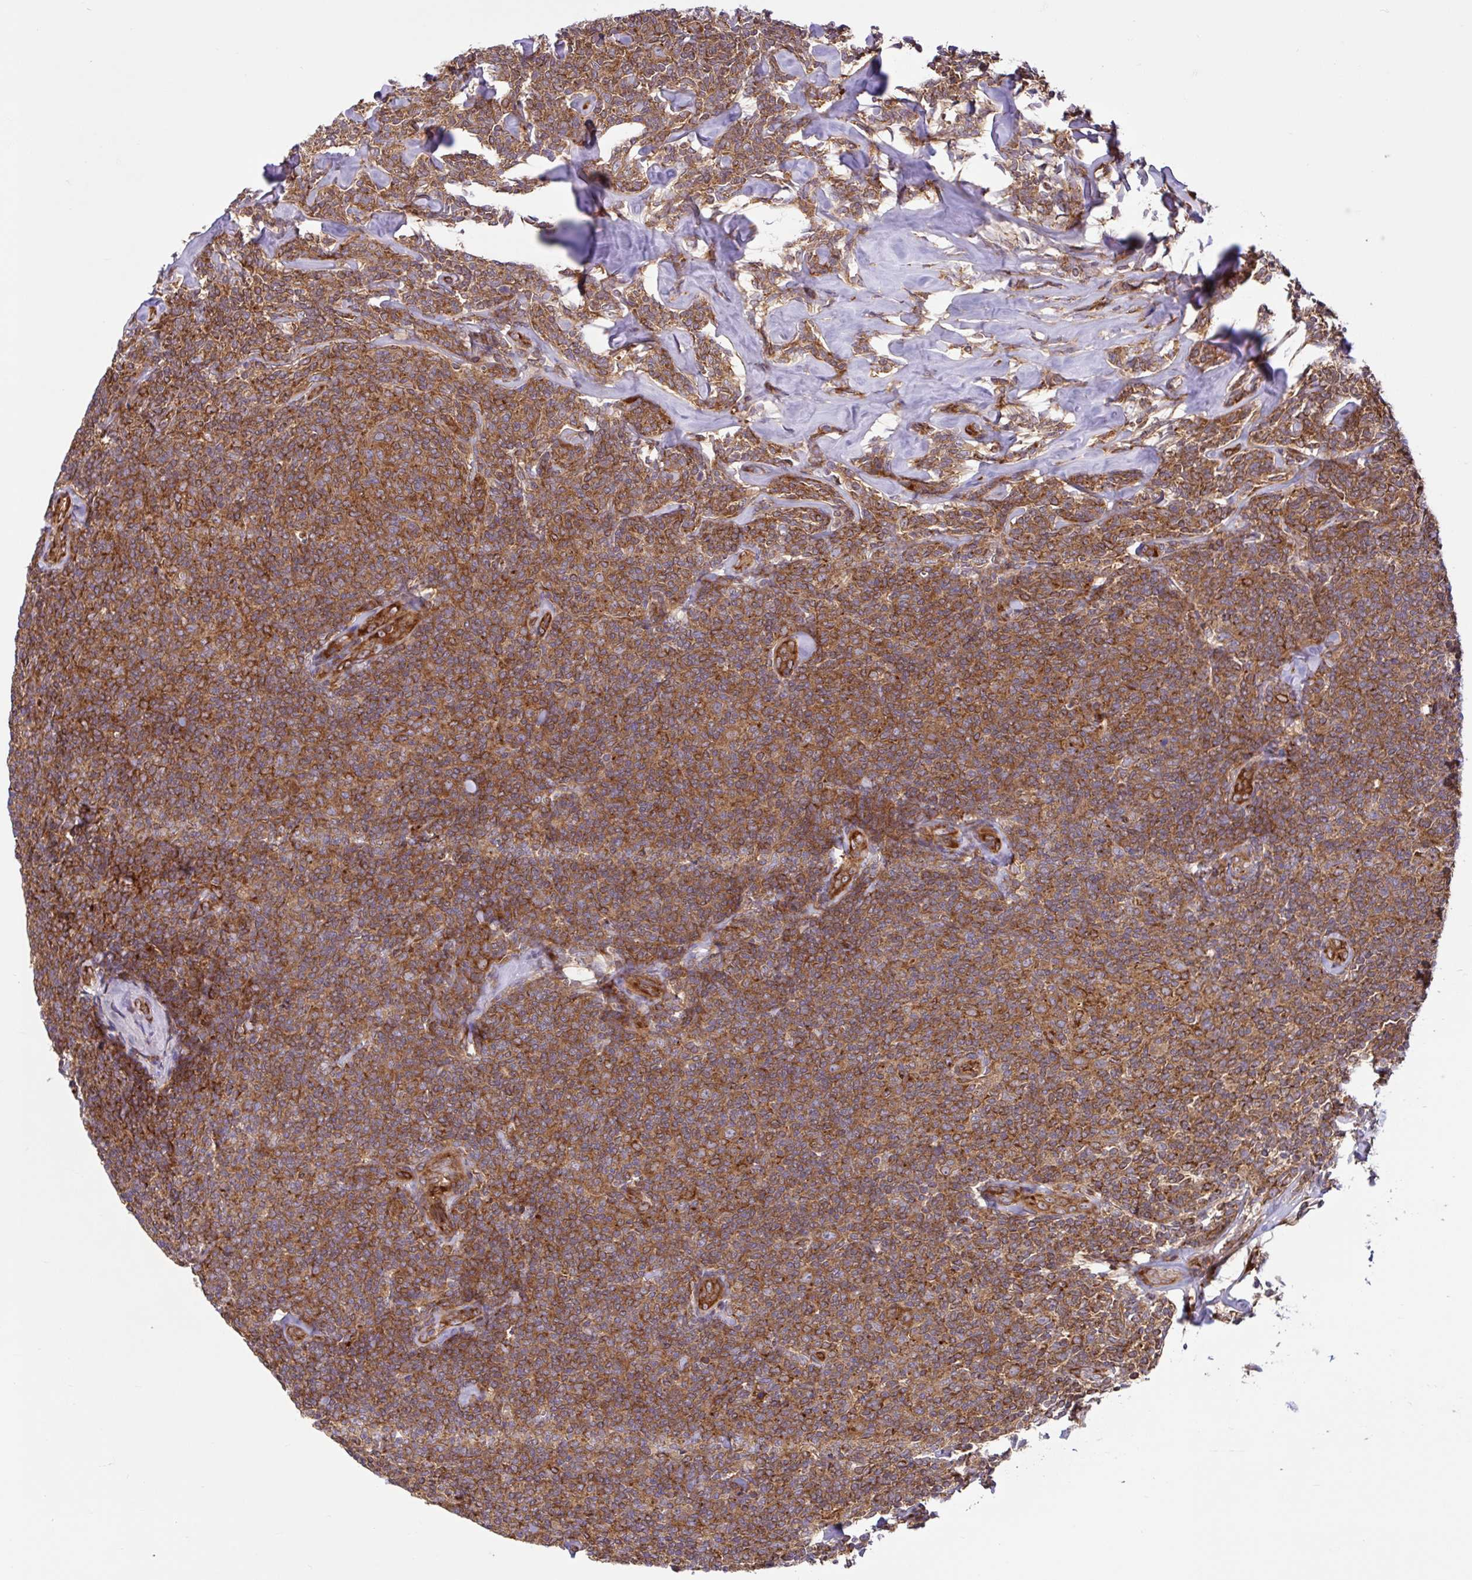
{"staining": {"intensity": "moderate", "quantity": ">75%", "location": "cytoplasmic/membranous"}, "tissue": "lymphoma", "cell_type": "Tumor cells", "image_type": "cancer", "snomed": [{"axis": "morphology", "description": "Malignant lymphoma, non-Hodgkin's type, Low grade"}, {"axis": "topography", "description": "Lymph node"}], "caption": "A micrograph of human lymphoma stained for a protein demonstrates moderate cytoplasmic/membranous brown staining in tumor cells. Immunohistochemistry stains the protein in brown and the nuclei are stained blue.", "gene": "NTPCR", "patient": {"sex": "female", "age": 56}}